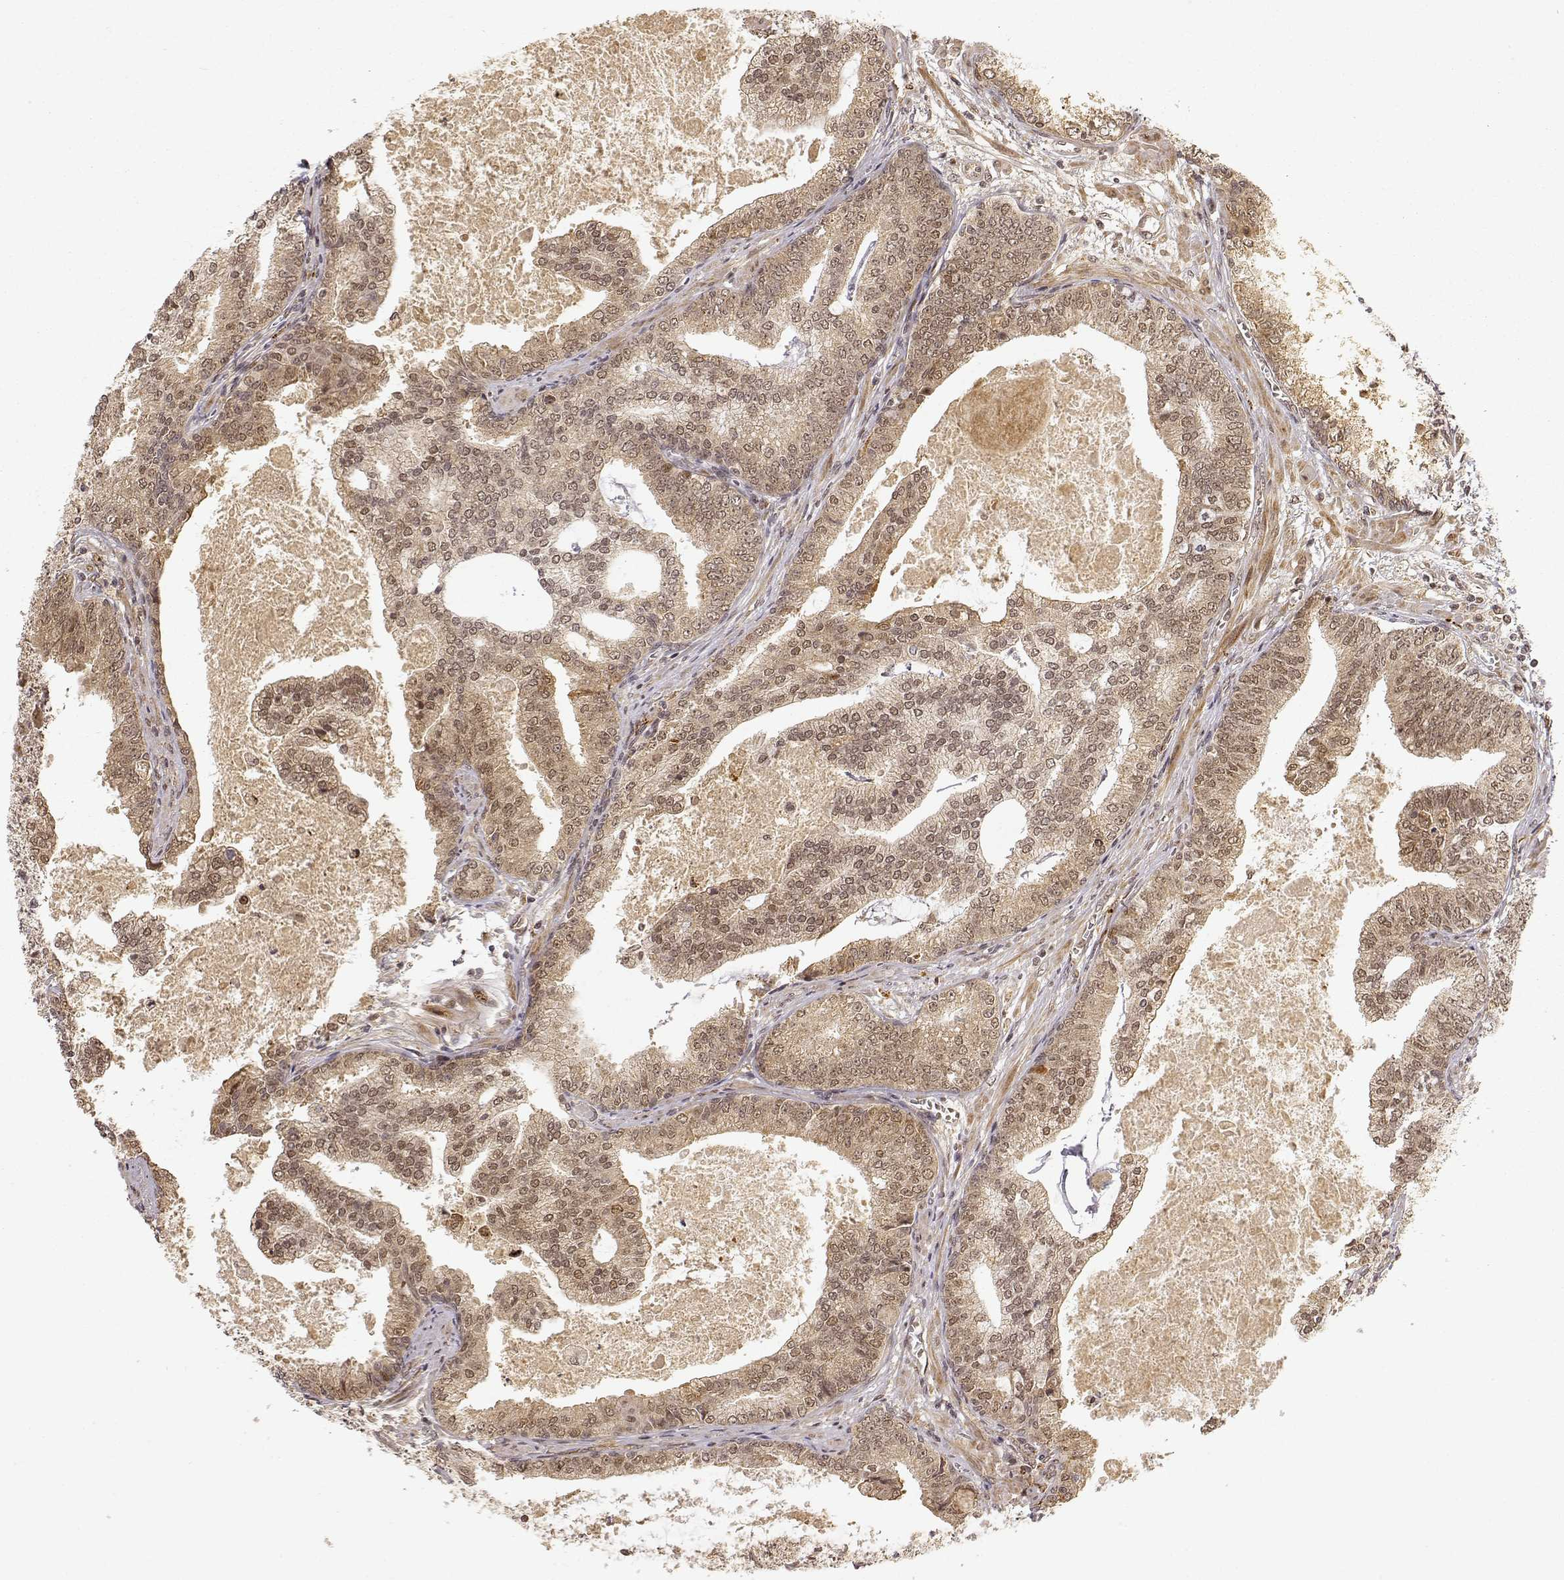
{"staining": {"intensity": "moderate", "quantity": ">75%", "location": "cytoplasmic/membranous,nuclear"}, "tissue": "prostate cancer", "cell_type": "Tumor cells", "image_type": "cancer", "snomed": [{"axis": "morphology", "description": "Adenocarcinoma, NOS"}, {"axis": "topography", "description": "Prostate"}], "caption": "Prostate cancer (adenocarcinoma) stained with a protein marker demonstrates moderate staining in tumor cells.", "gene": "MAEA", "patient": {"sex": "male", "age": 64}}